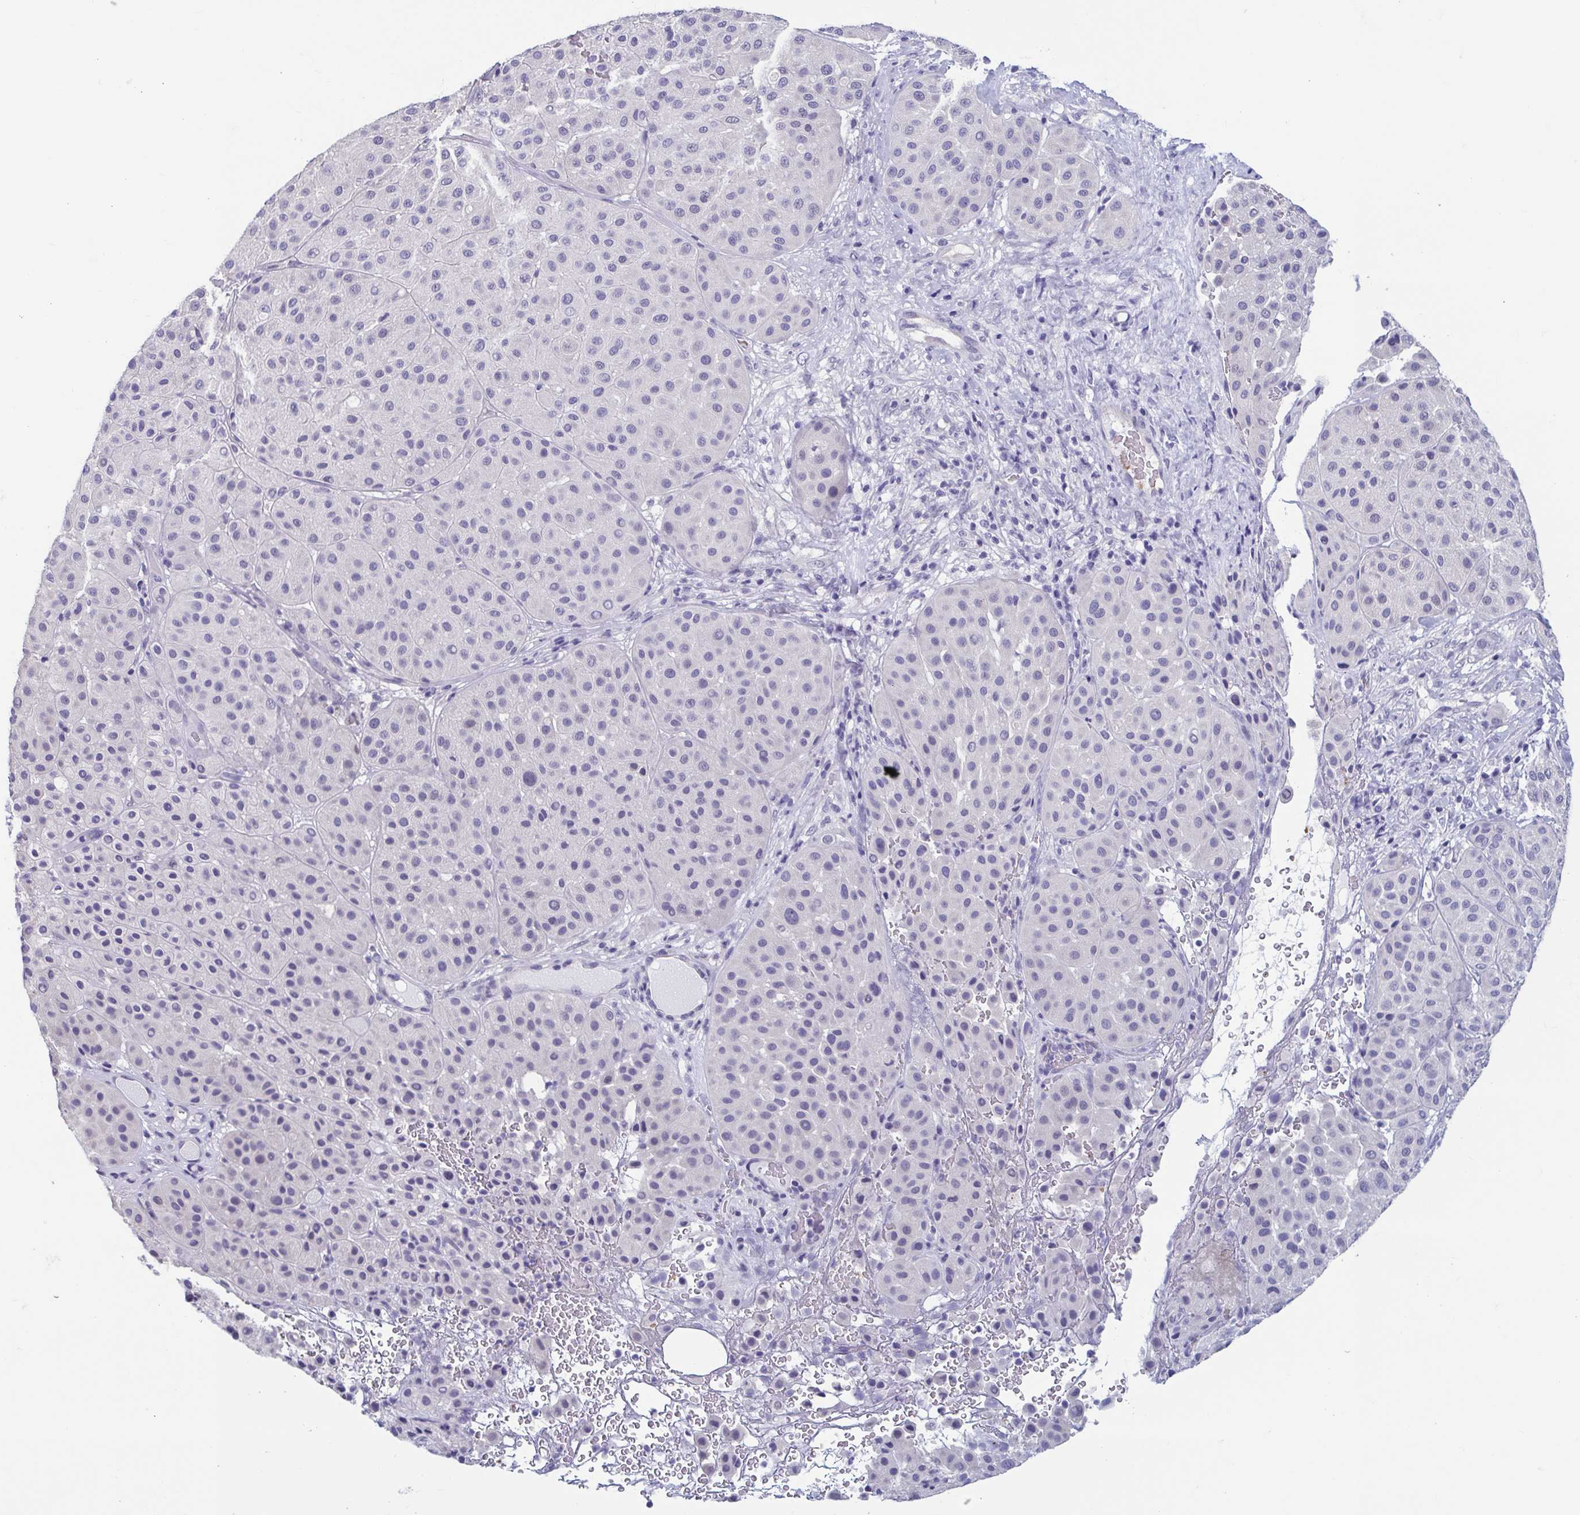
{"staining": {"intensity": "negative", "quantity": "none", "location": "none"}, "tissue": "melanoma", "cell_type": "Tumor cells", "image_type": "cancer", "snomed": [{"axis": "morphology", "description": "Malignant melanoma, Metastatic site"}, {"axis": "topography", "description": "Smooth muscle"}], "caption": "IHC image of neoplastic tissue: human melanoma stained with DAB (3,3'-diaminobenzidine) exhibits no significant protein staining in tumor cells.", "gene": "MORC4", "patient": {"sex": "male", "age": 41}}